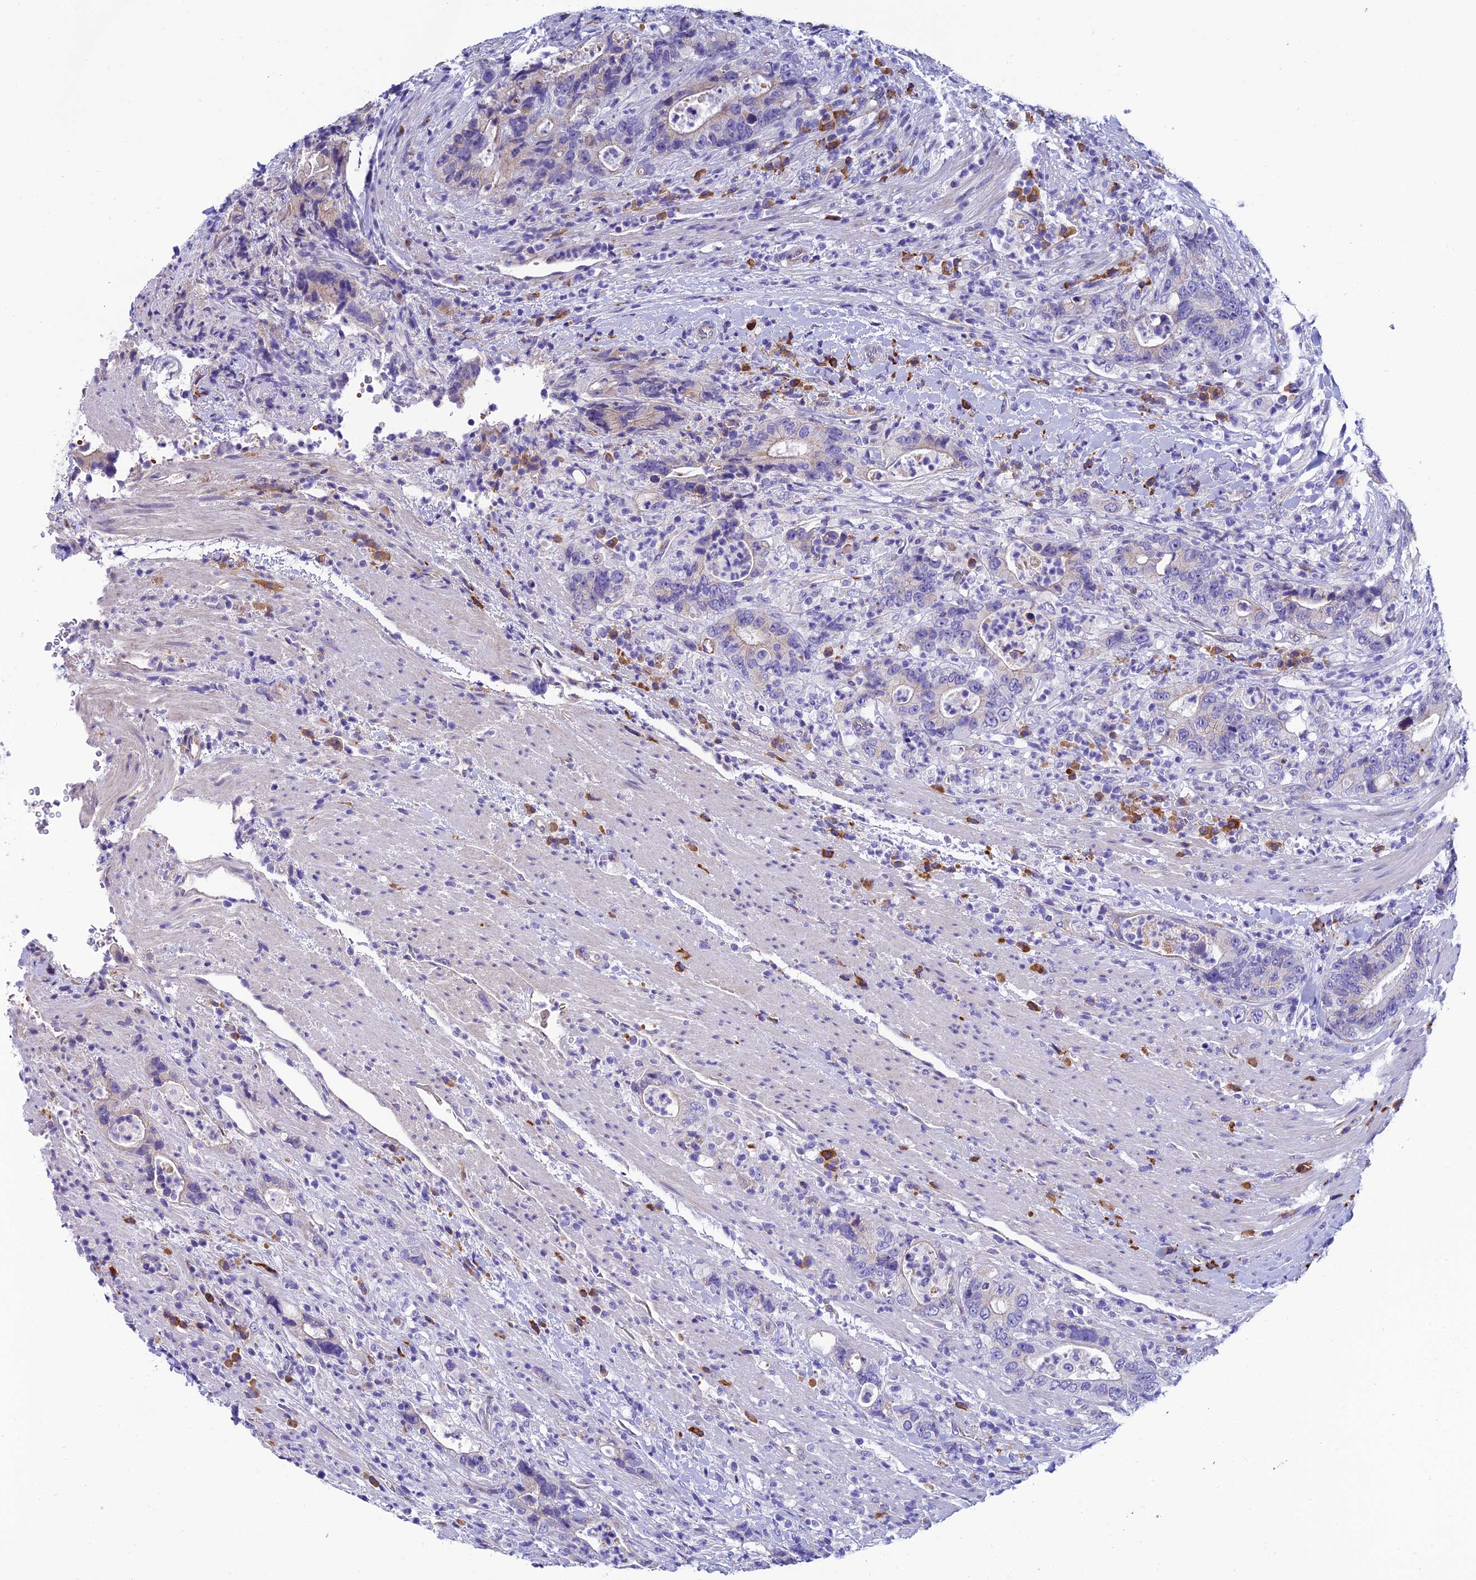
{"staining": {"intensity": "negative", "quantity": "none", "location": "none"}, "tissue": "colorectal cancer", "cell_type": "Tumor cells", "image_type": "cancer", "snomed": [{"axis": "morphology", "description": "Adenocarcinoma, NOS"}, {"axis": "topography", "description": "Colon"}], "caption": "This is an immunohistochemistry micrograph of colorectal adenocarcinoma. There is no staining in tumor cells.", "gene": "MACIR", "patient": {"sex": "female", "age": 75}}